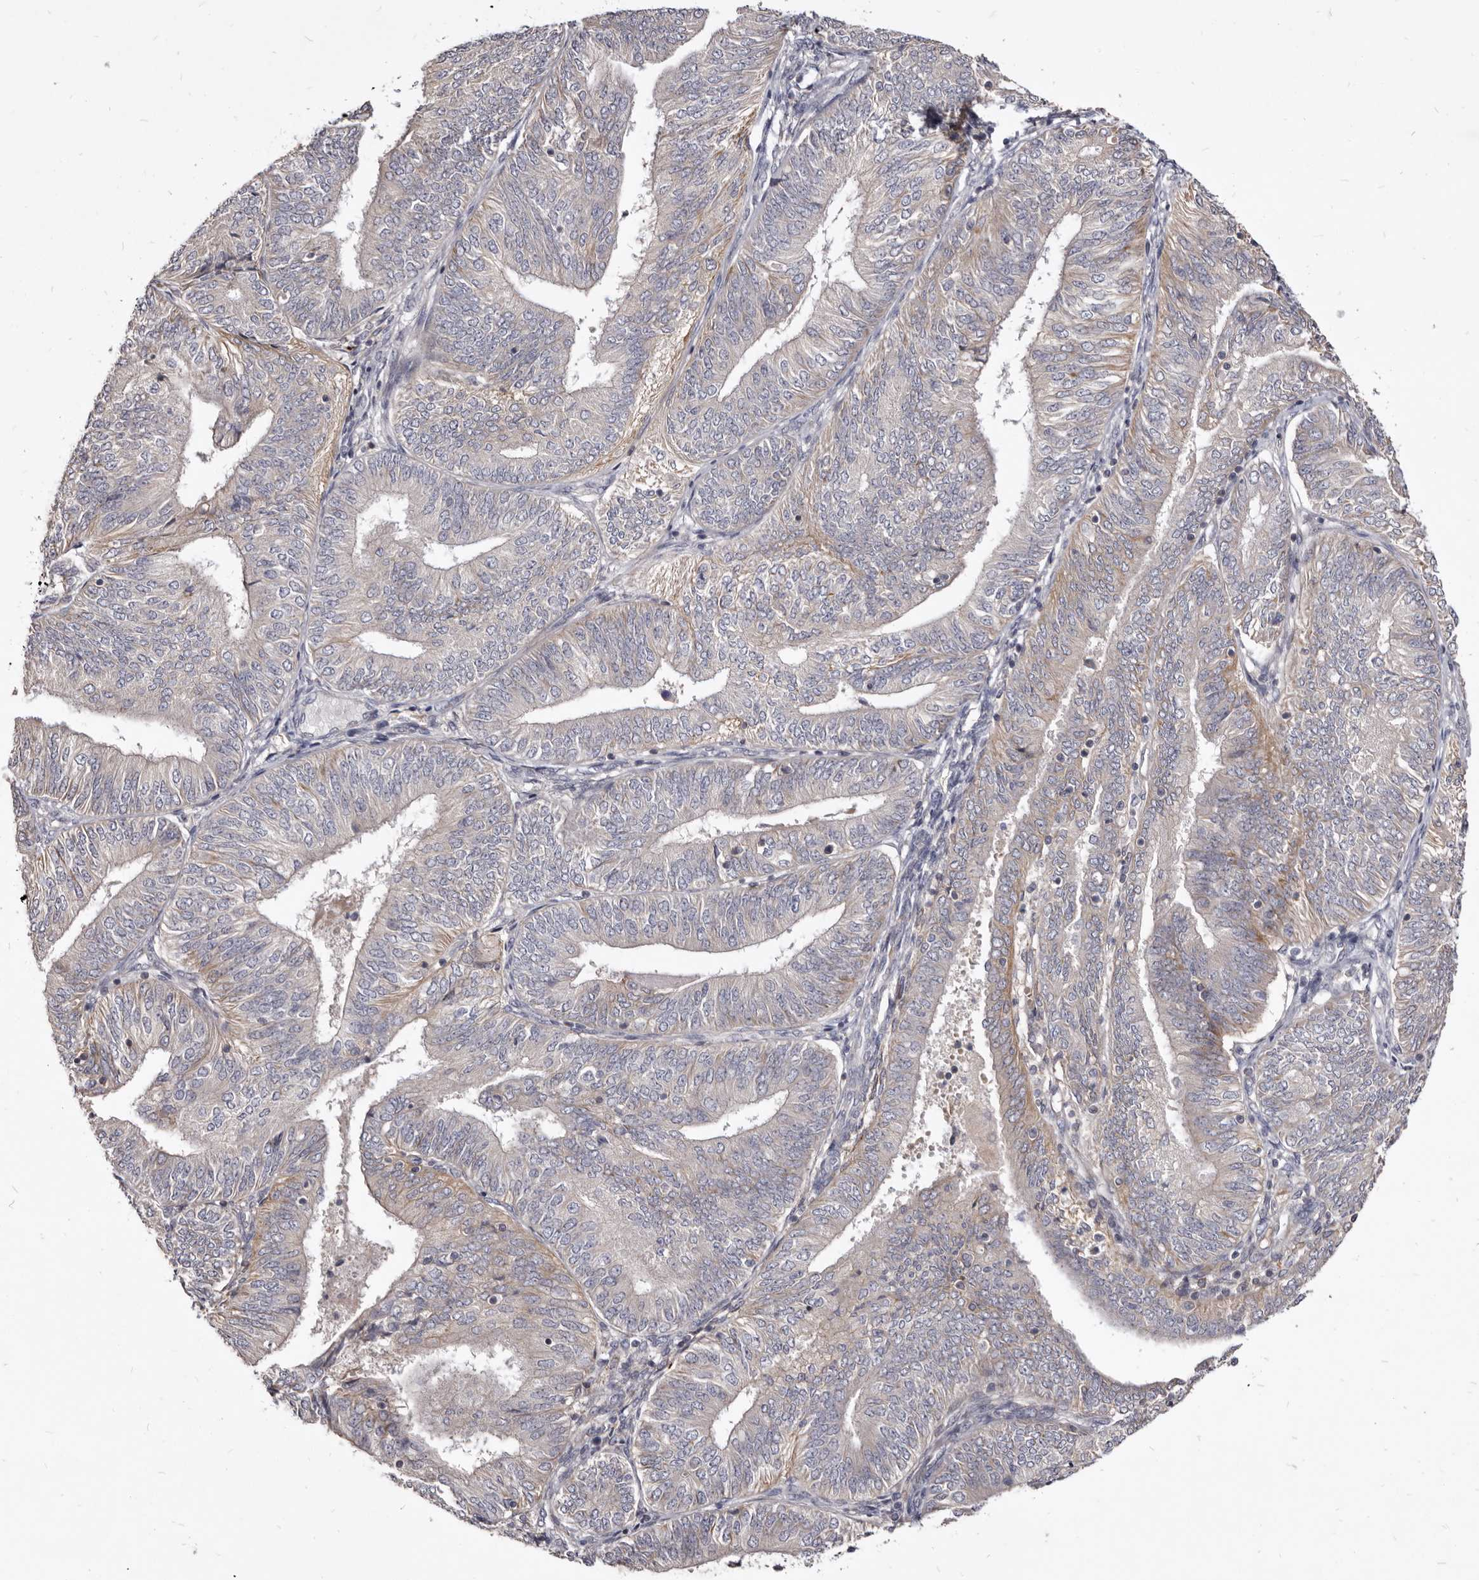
{"staining": {"intensity": "weak", "quantity": "<25%", "location": "cytoplasmic/membranous"}, "tissue": "endometrial cancer", "cell_type": "Tumor cells", "image_type": "cancer", "snomed": [{"axis": "morphology", "description": "Adenocarcinoma, NOS"}, {"axis": "topography", "description": "Endometrium"}], "caption": "This is an immunohistochemistry (IHC) histopathology image of human endometrial adenocarcinoma. There is no expression in tumor cells.", "gene": "FAS", "patient": {"sex": "female", "age": 58}}